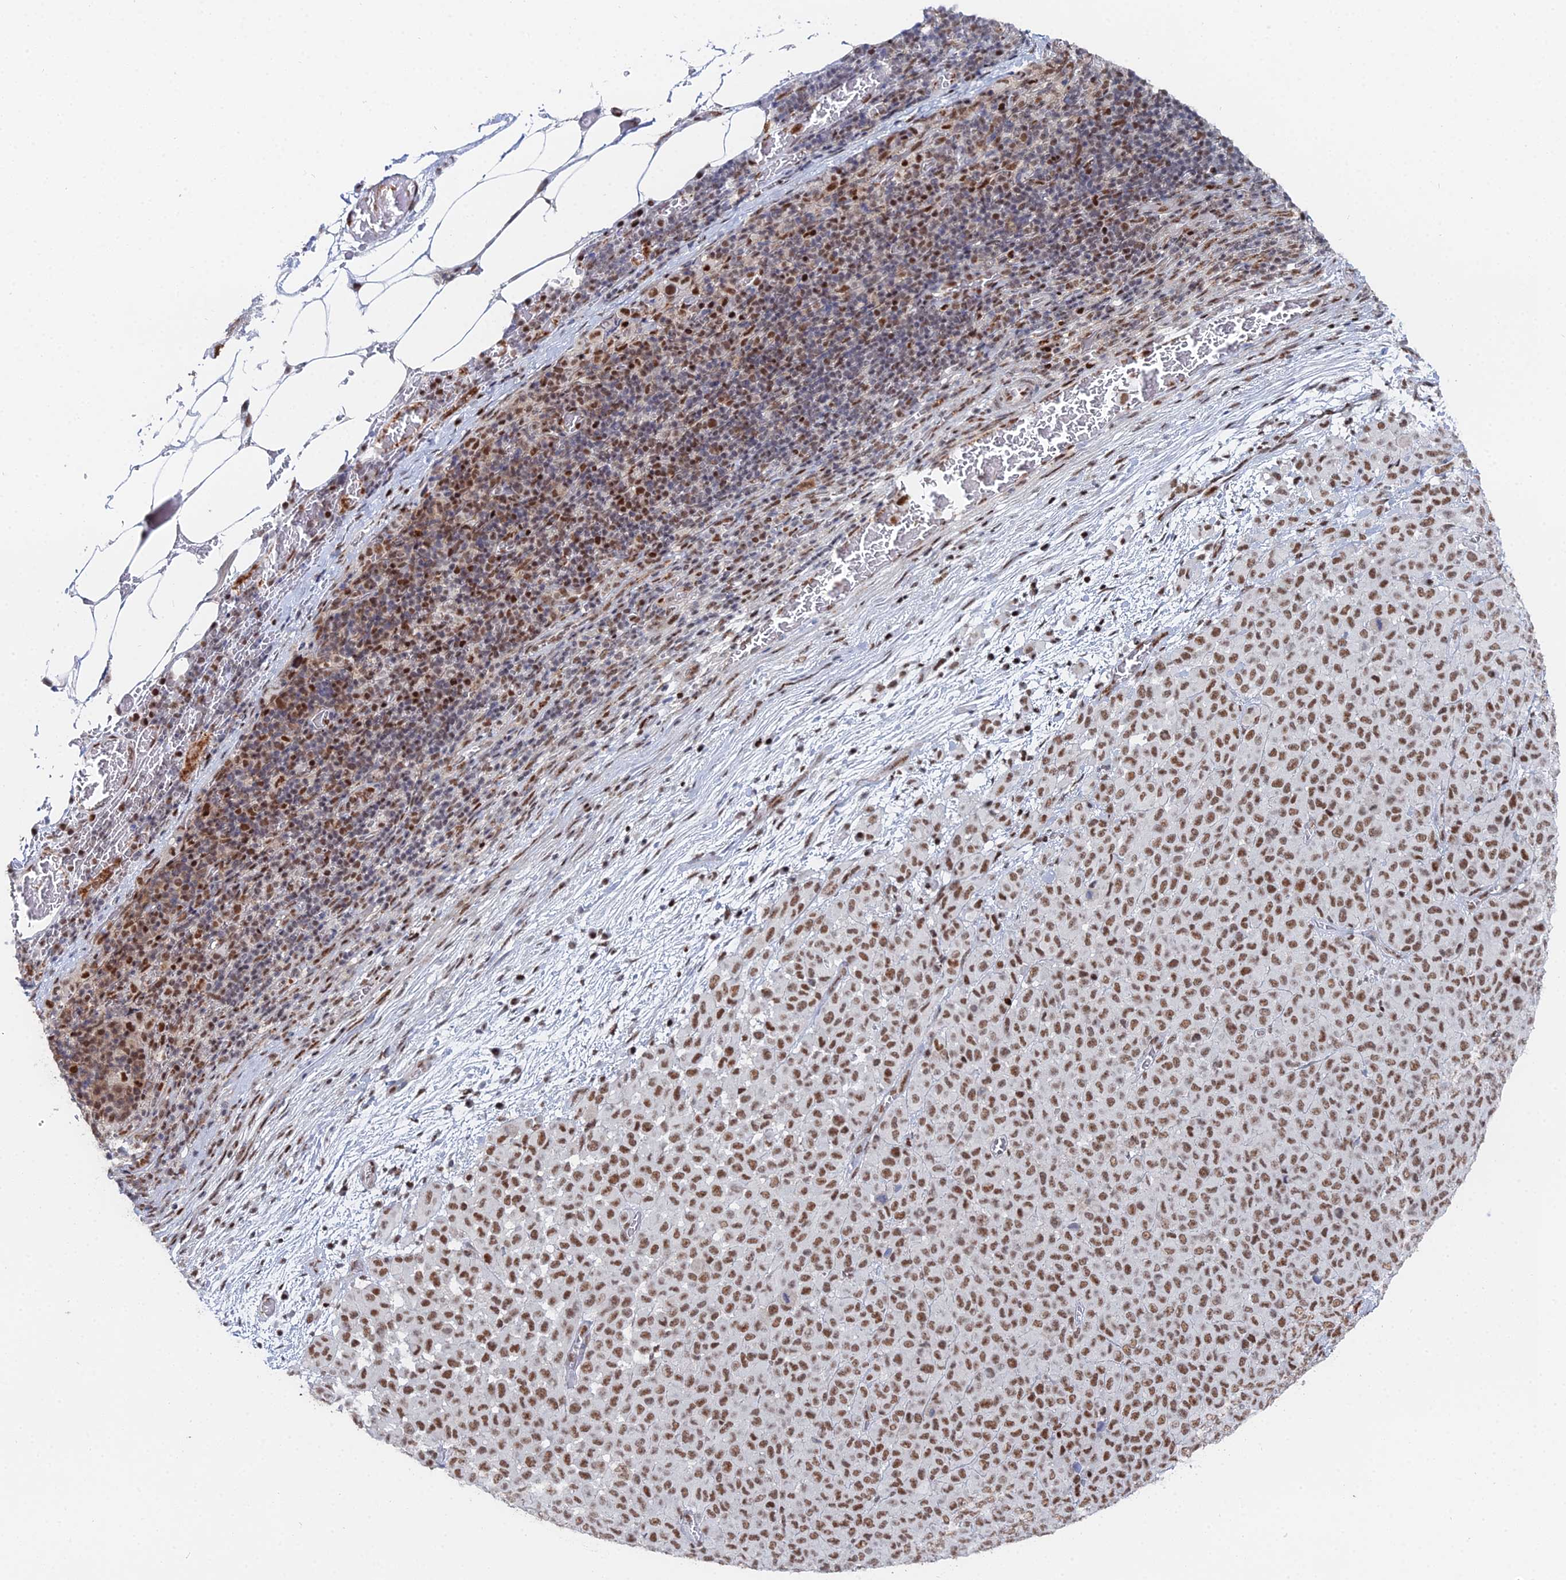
{"staining": {"intensity": "moderate", "quantity": ">75%", "location": "nuclear"}, "tissue": "melanoma", "cell_type": "Tumor cells", "image_type": "cancer", "snomed": [{"axis": "morphology", "description": "Malignant melanoma, Metastatic site"}, {"axis": "topography", "description": "Skin"}], "caption": "Protein analysis of melanoma tissue demonstrates moderate nuclear staining in about >75% of tumor cells.", "gene": "GSC2", "patient": {"sex": "female", "age": 81}}